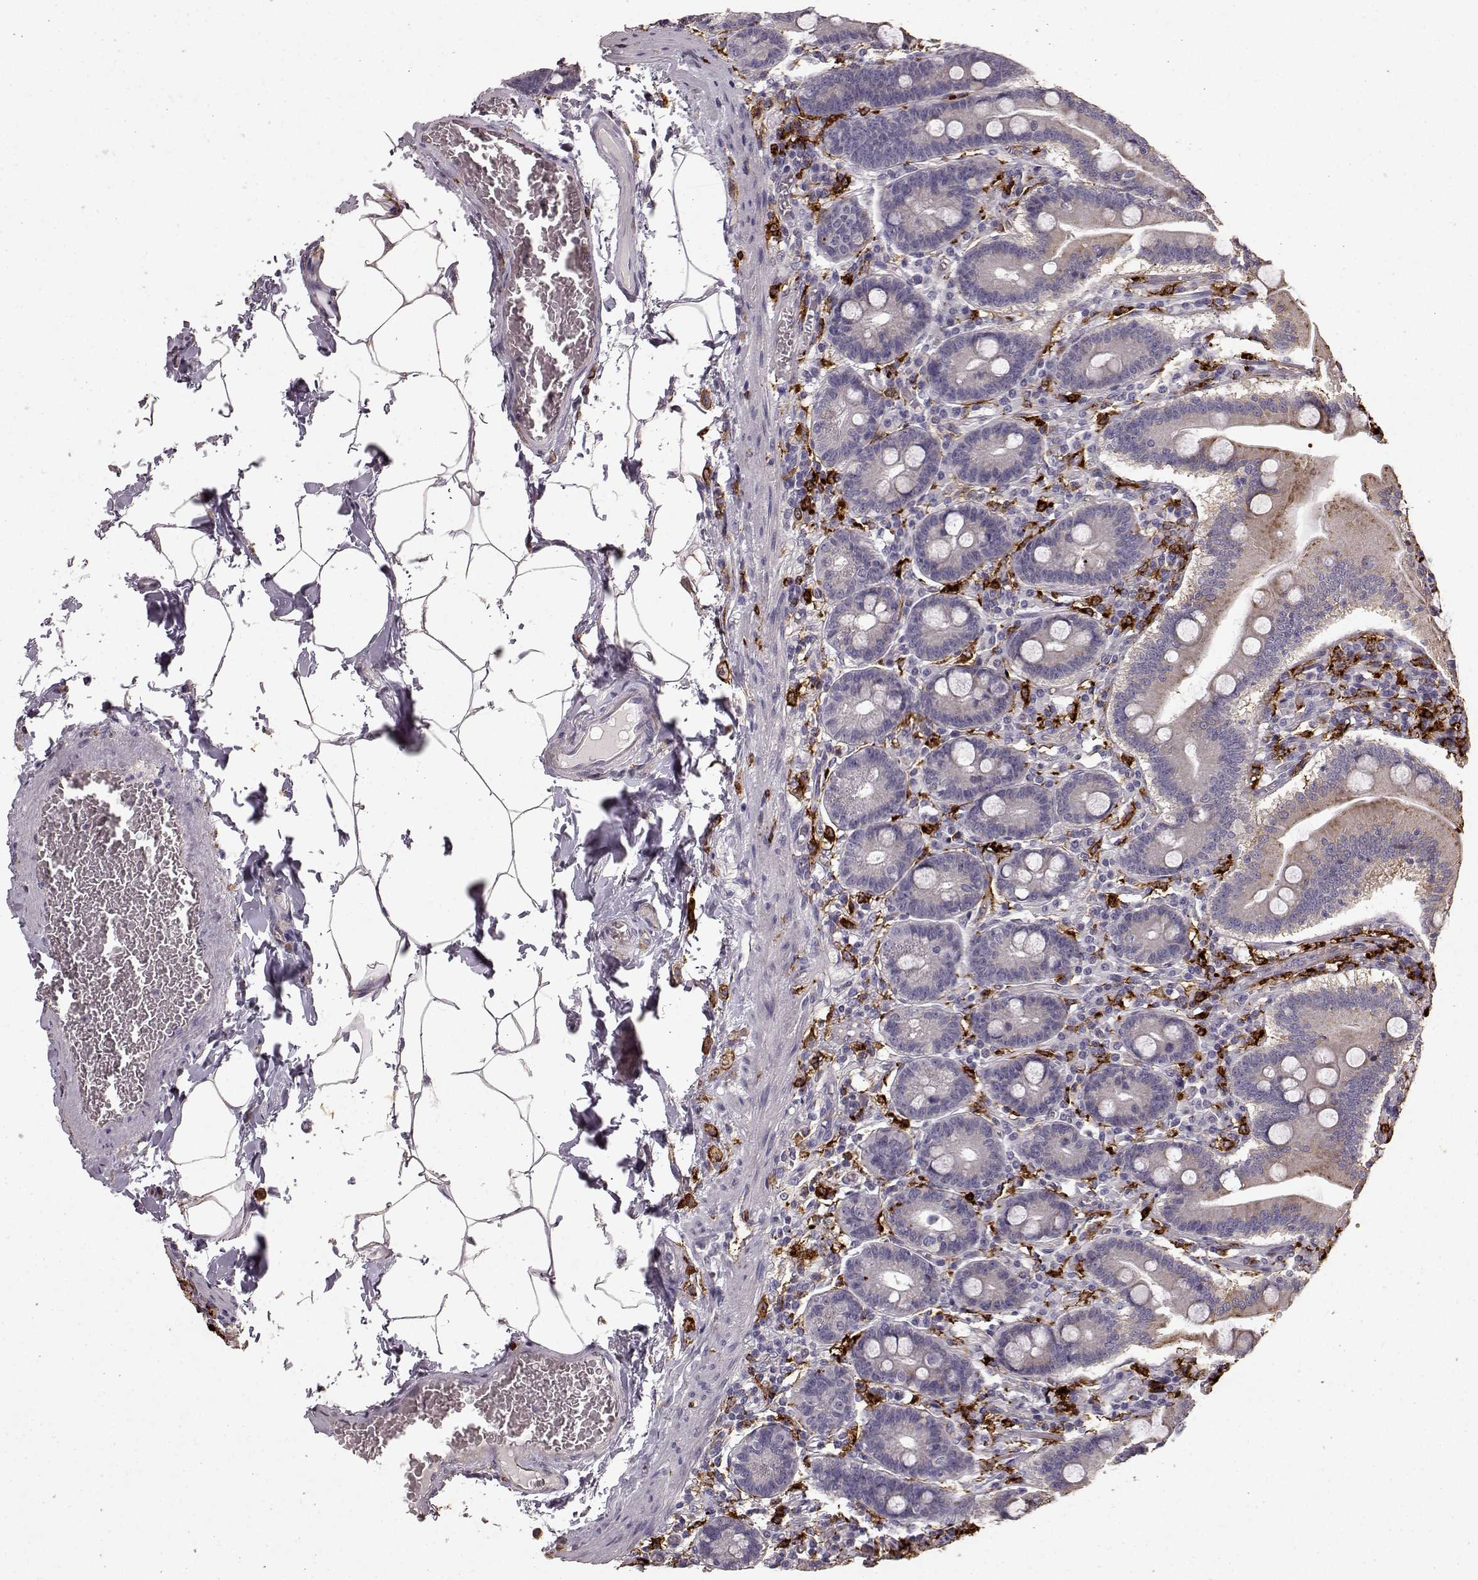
{"staining": {"intensity": "weak", "quantity": "25%-75%", "location": "cytoplasmic/membranous"}, "tissue": "small intestine", "cell_type": "Glandular cells", "image_type": "normal", "snomed": [{"axis": "morphology", "description": "Normal tissue, NOS"}, {"axis": "topography", "description": "Small intestine"}], "caption": "Immunohistochemical staining of benign small intestine reveals weak cytoplasmic/membranous protein staining in about 25%-75% of glandular cells.", "gene": "CCNF", "patient": {"sex": "male", "age": 37}}